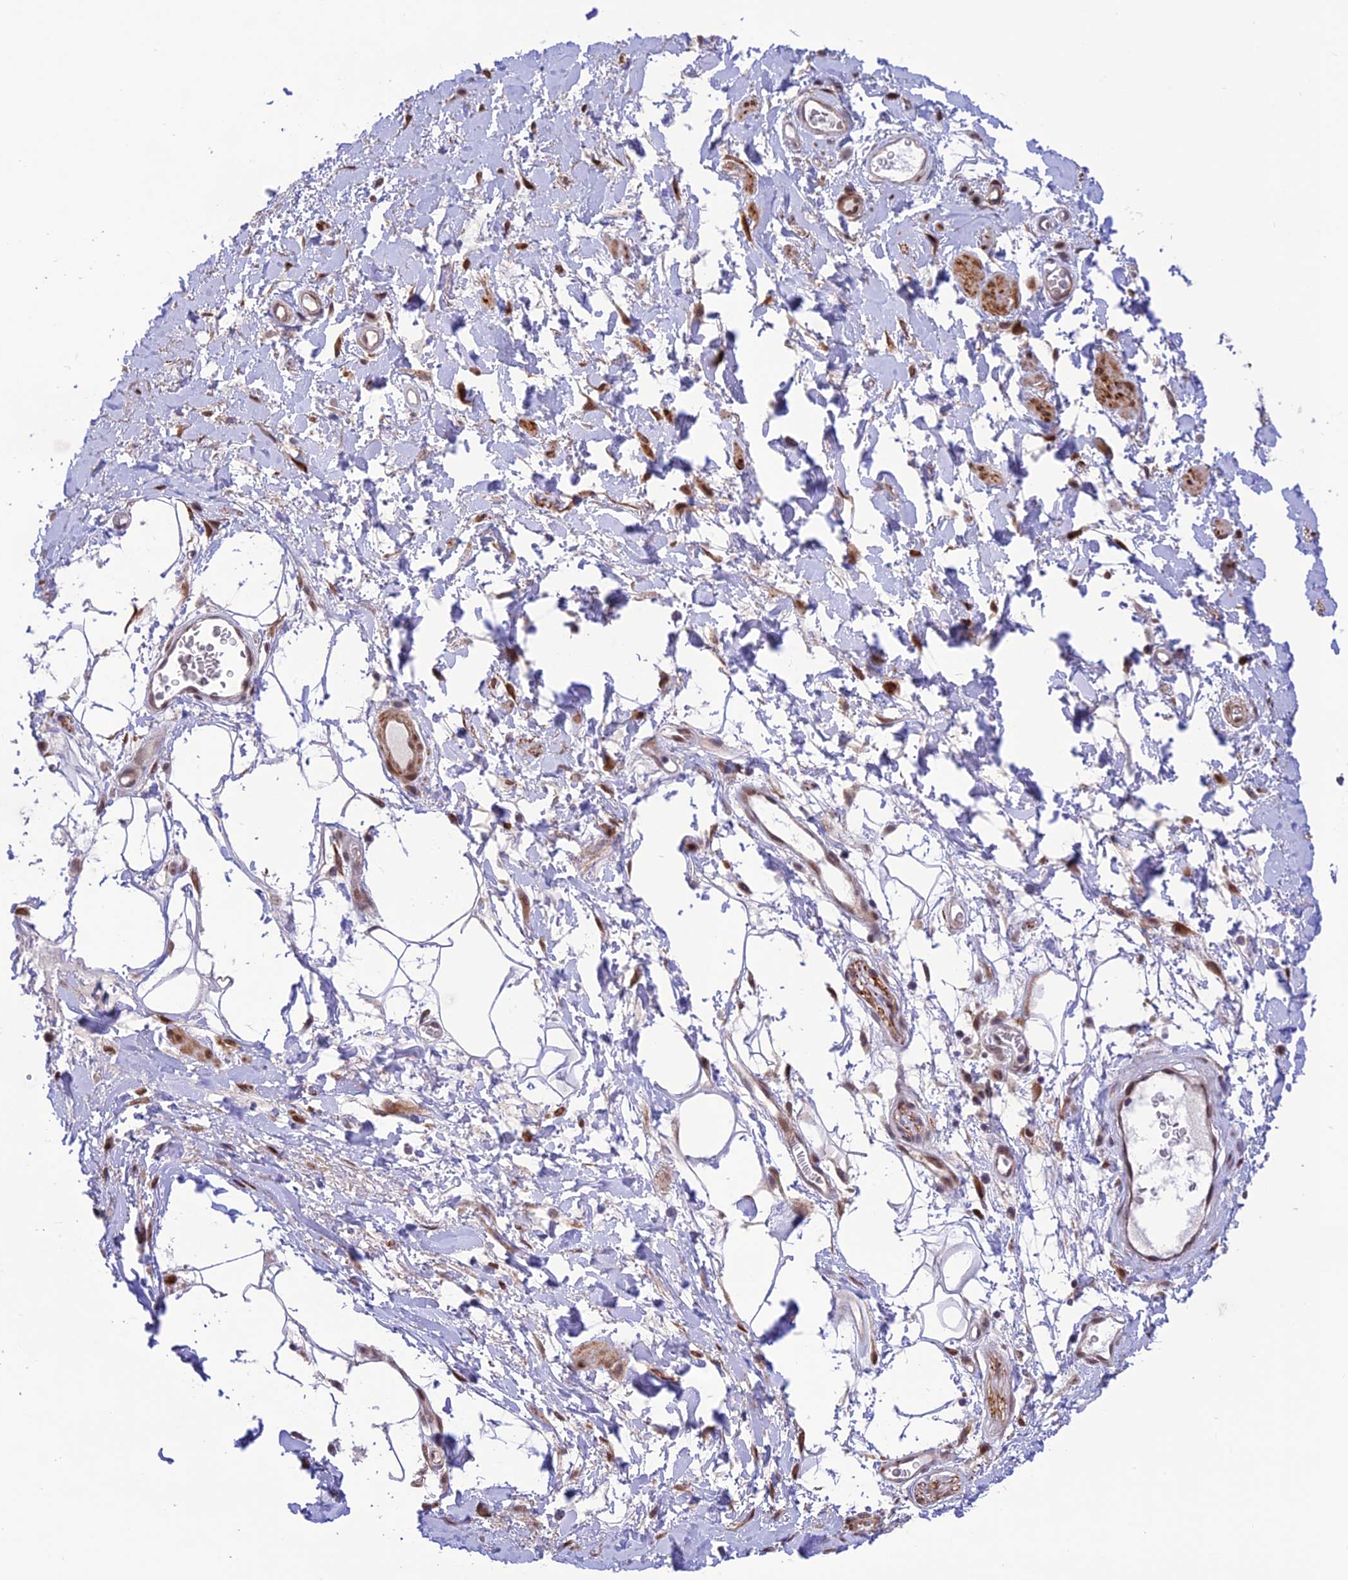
{"staining": {"intensity": "negative", "quantity": "none", "location": "none"}, "tissue": "adipose tissue", "cell_type": "Adipocytes", "image_type": "normal", "snomed": [{"axis": "morphology", "description": "Normal tissue, NOS"}, {"axis": "morphology", "description": "Adenocarcinoma, NOS"}, {"axis": "topography", "description": "Rectum"}, {"axis": "topography", "description": "Vagina"}, {"axis": "topography", "description": "Peripheral nerve tissue"}], "caption": "Adipose tissue was stained to show a protein in brown. There is no significant staining in adipocytes. Nuclei are stained in blue.", "gene": "WDR55", "patient": {"sex": "female", "age": 71}}